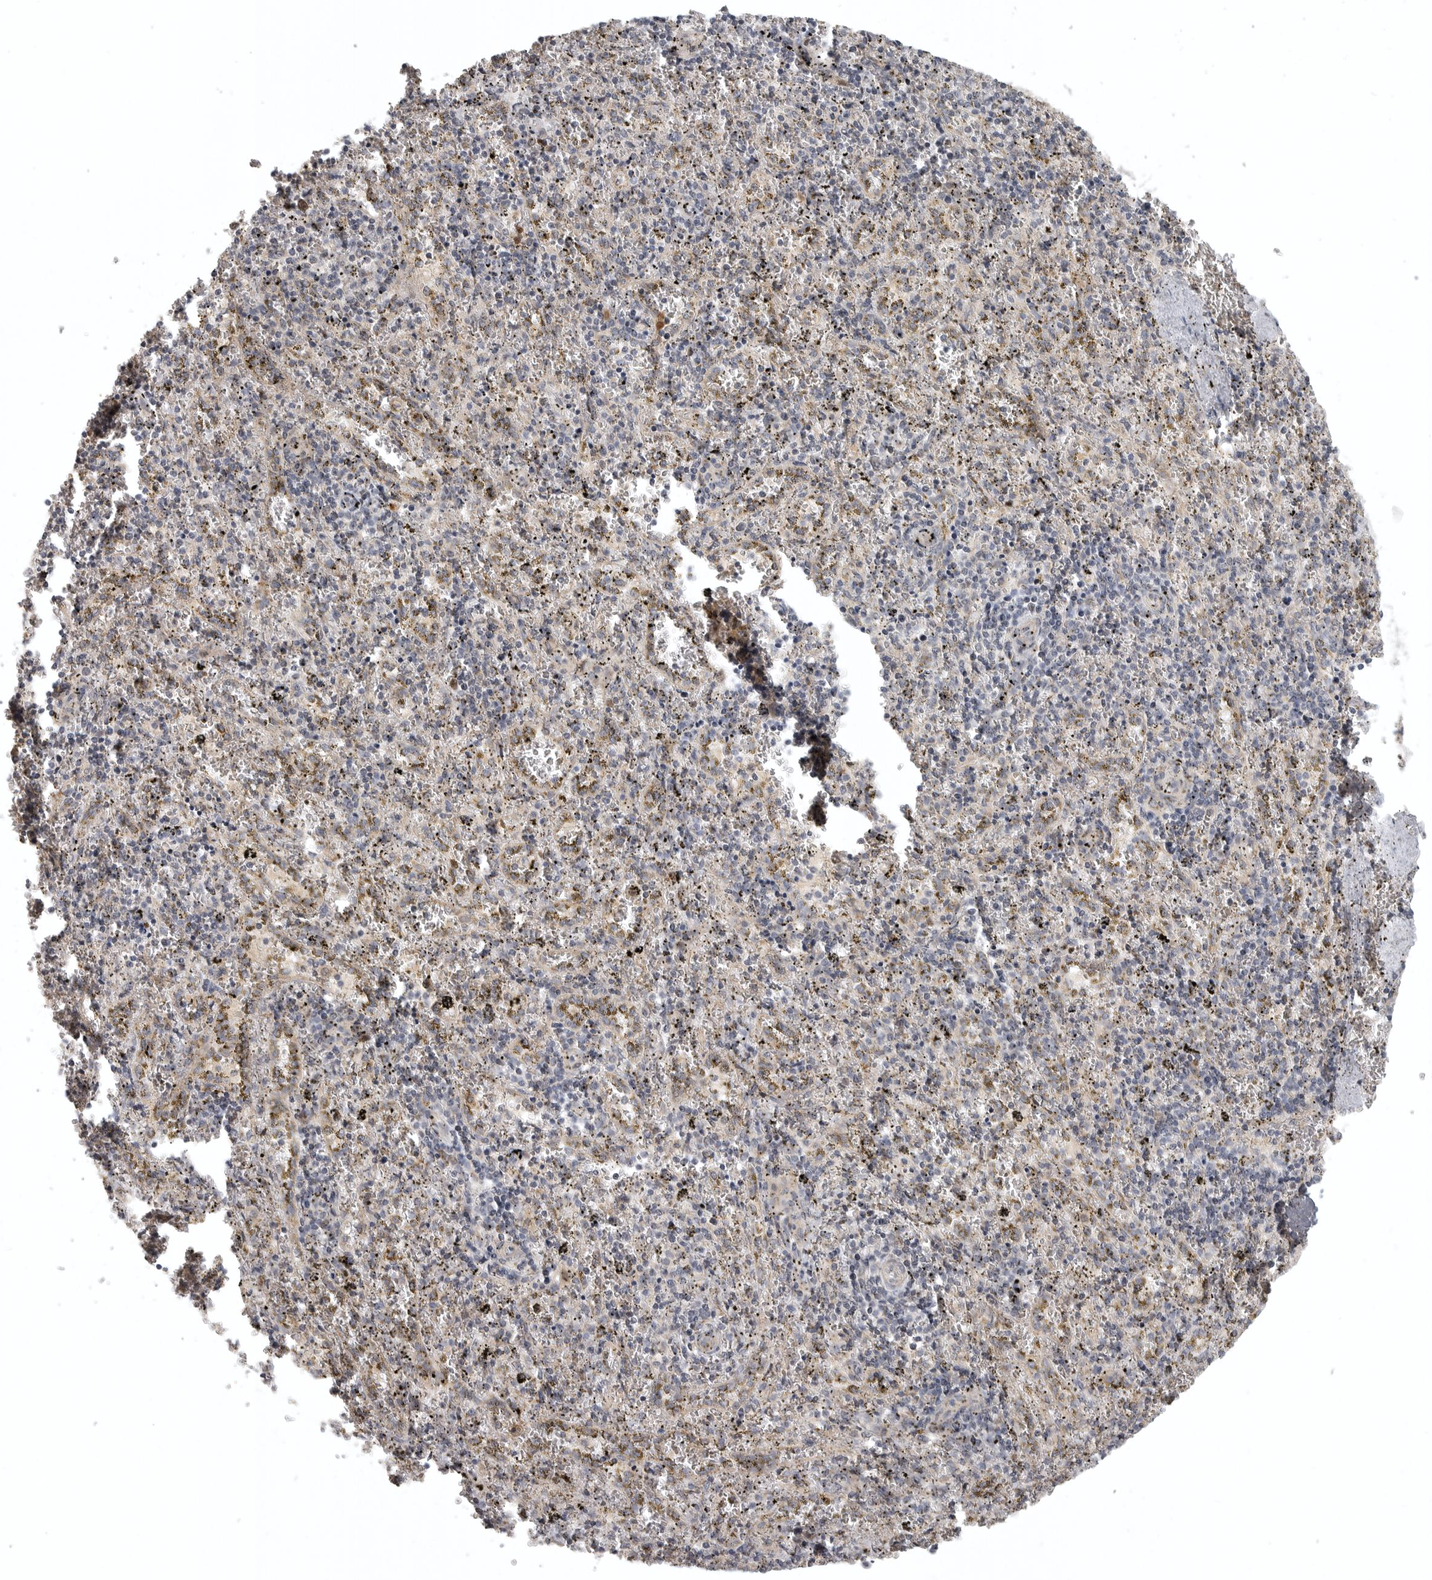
{"staining": {"intensity": "negative", "quantity": "none", "location": "none"}, "tissue": "spleen", "cell_type": "Cells in red pulp", "image_type": "normal", "snomed": [{"axis": "morphology", "description": "Normal tissue, NOS"}, {"axis": "topography", "description": "Spleen"}], "caption": "An immunohistochemistry image of benign spleen is shown. There is no staining in cells in red pulp of spleen. (DAB immunohistochemistry with hematoxylin counter stain).", "gene": "POLE2", "patient": {"sex": "male", "age": 11}}